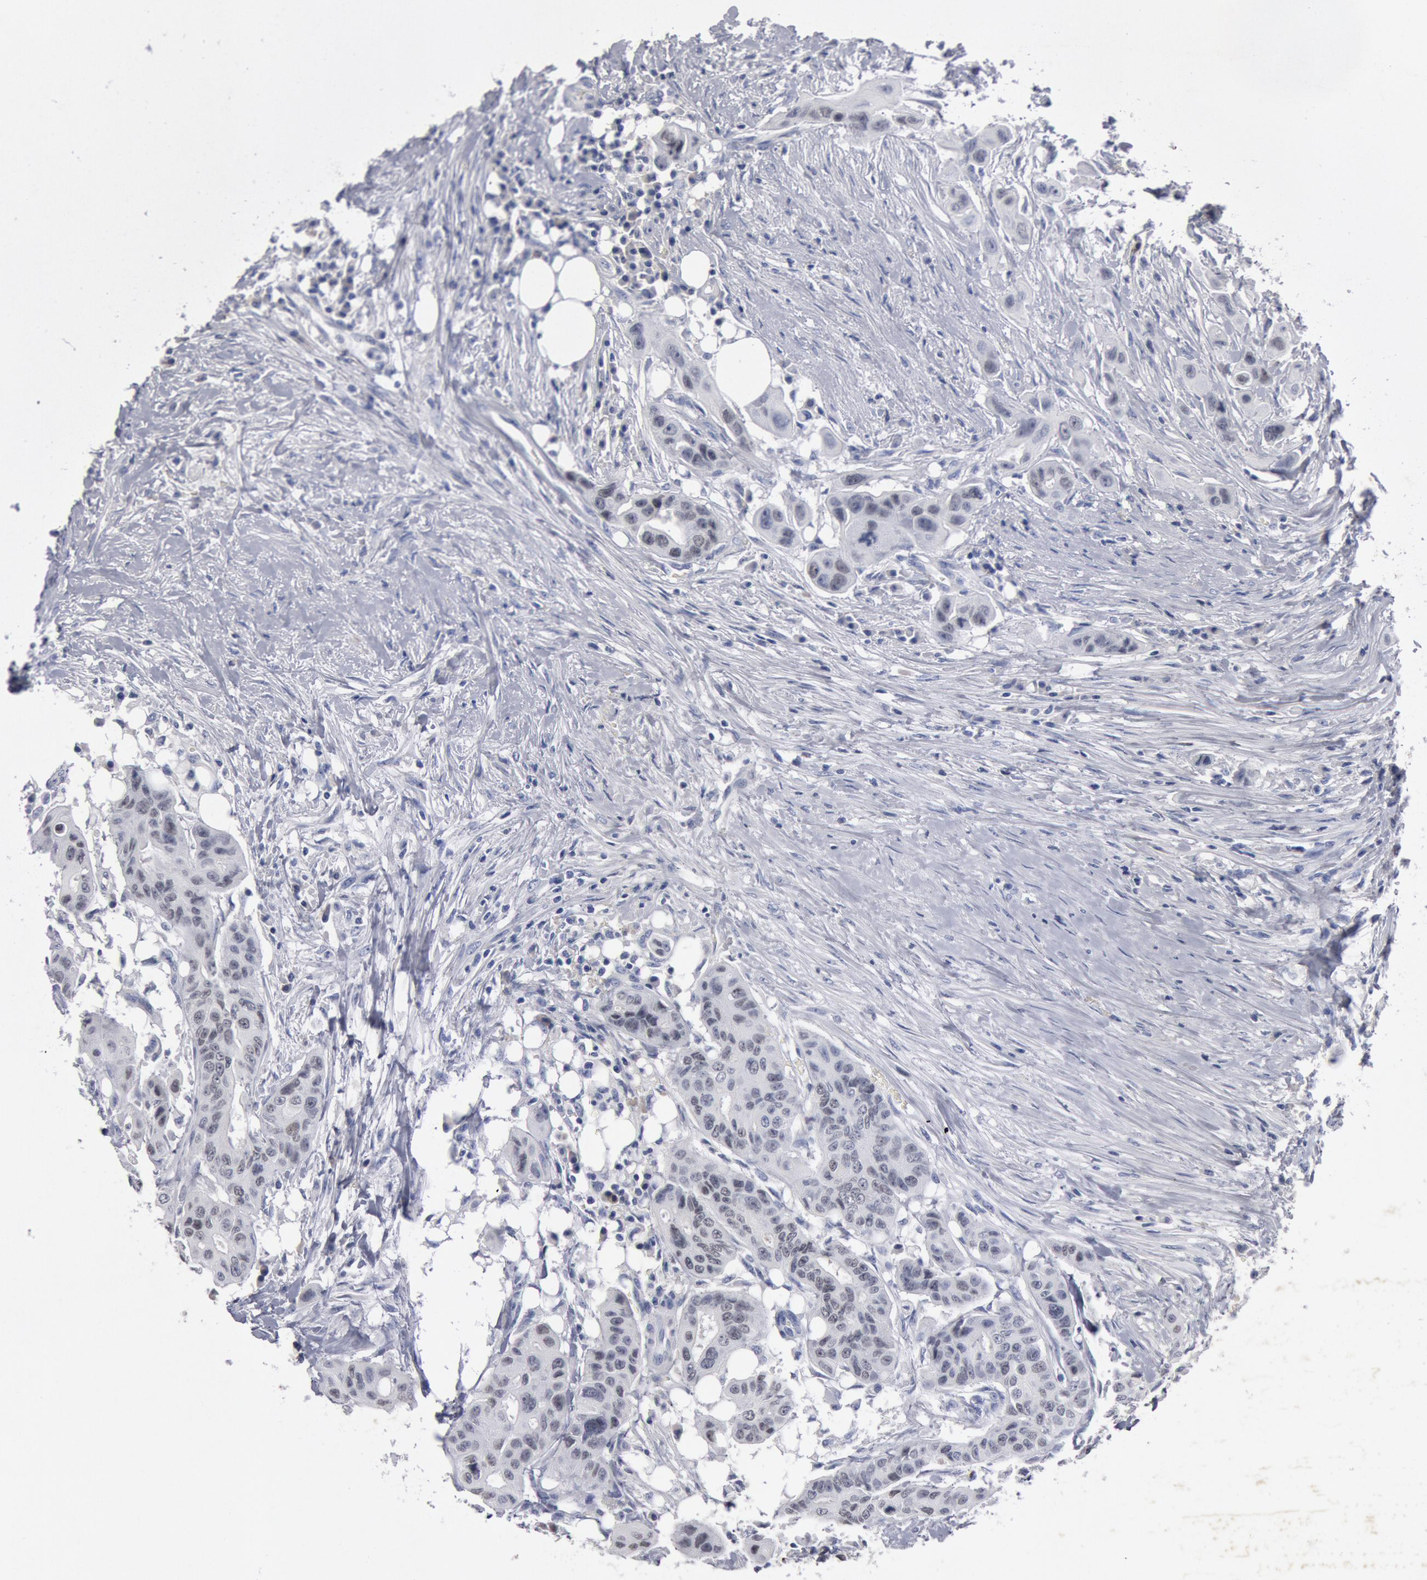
{"staining": {"intensity": "negative", "quantity": "none", "location": "none"}, "tissue": "colorectal cancer", "cell_type": "Tumor cells", "image_type": "cancer", "snomed": [{"axis": "morphology", "description": "Adenocarcinoma, NOS"}, {"axis": "topography", "description": "Colon"}], "caption": "Adenocarcinoma (colorectal) was stained to show a protein in brown. There is no significant positivity in tumor cells.", "gene": "FOXA2", "patient": {"sex": "female", "age": 70}}